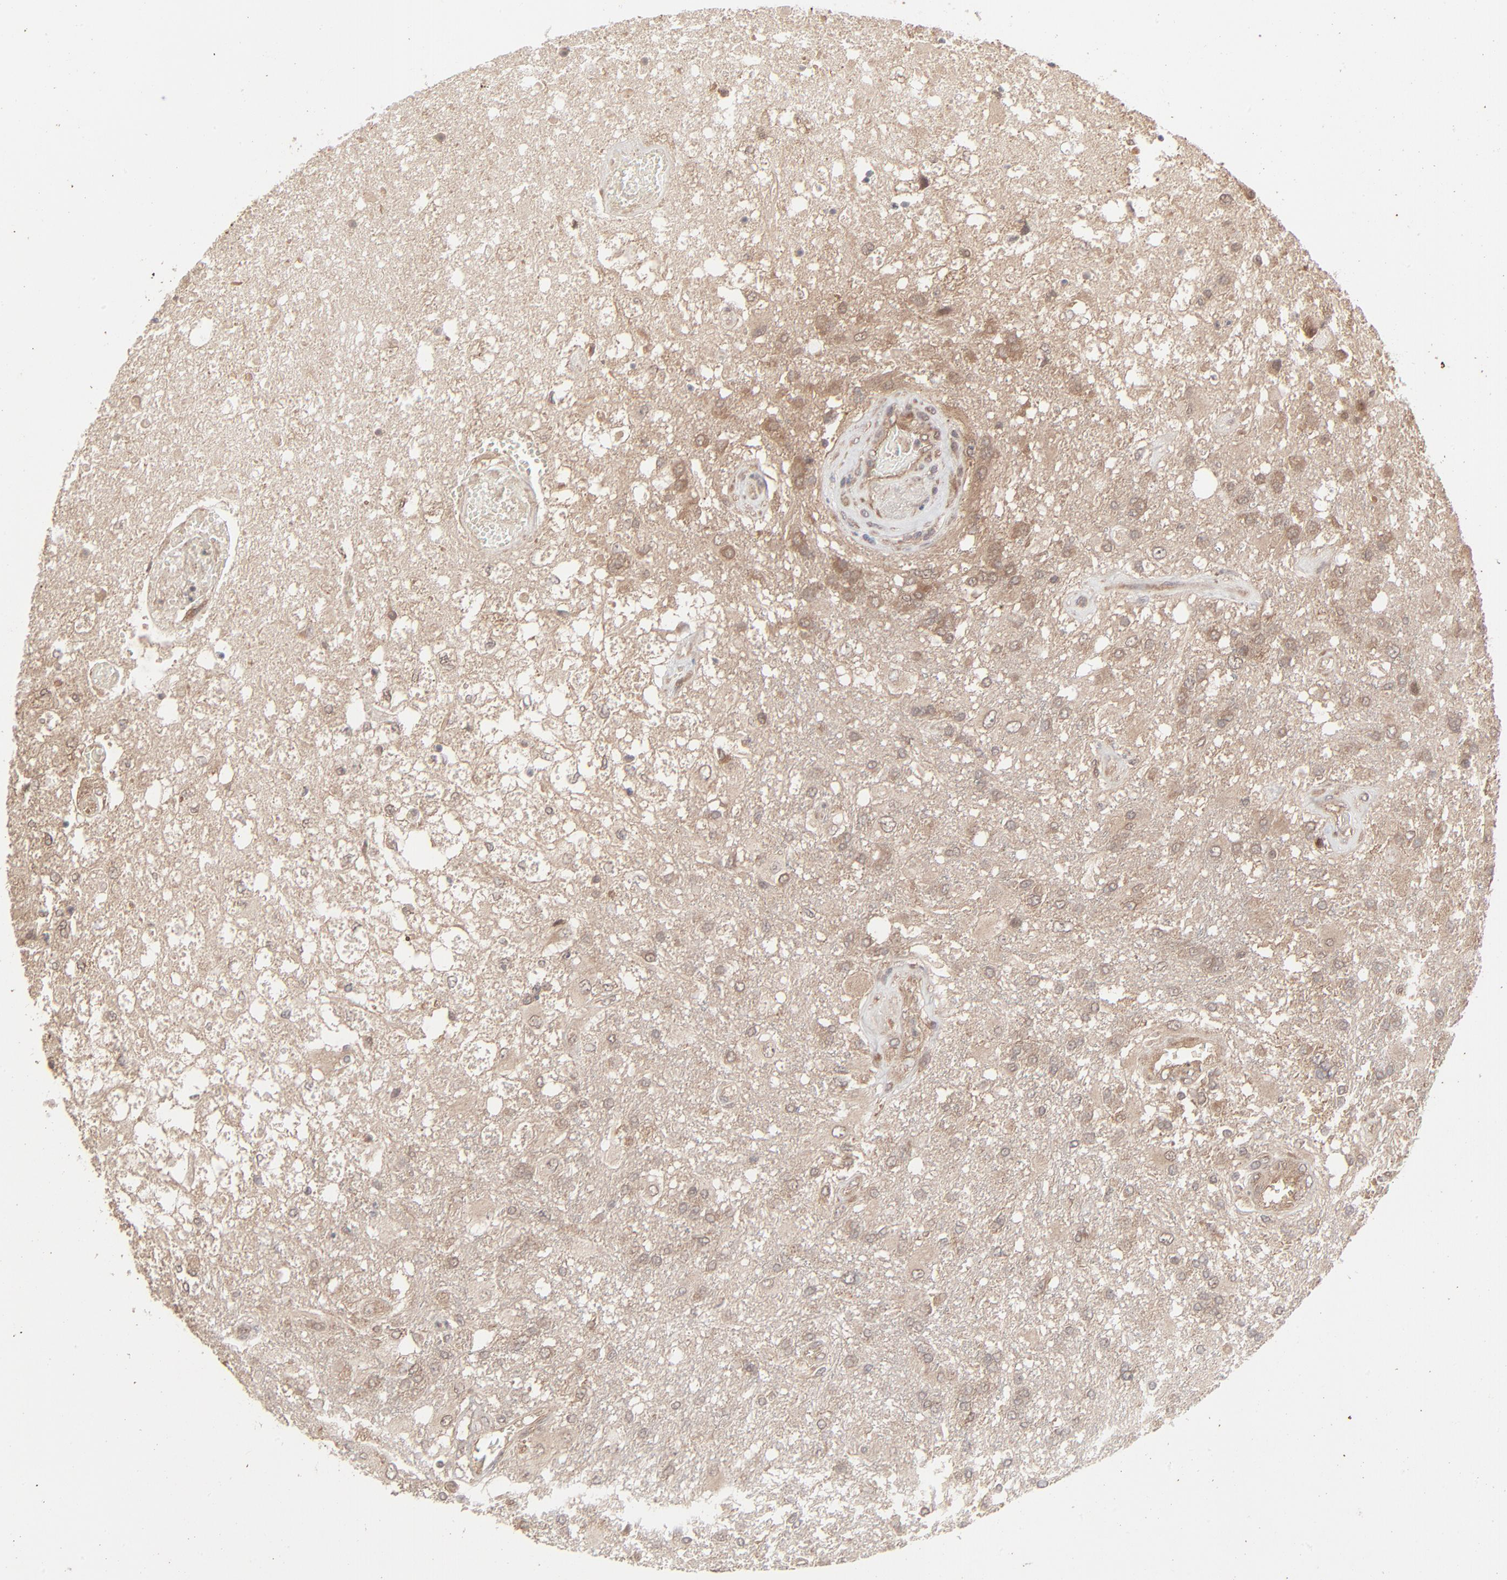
{"staining": {"intensity": "weak", "quantity": "25%-75%", "location": "cytoplasmic/membranous"}, "tissue": "glioma", "cell_type": "Tumor cells", "image_type": "cancer", "snomed": [{"axis": "morphology", "description": "Glioma, malignant, High grade"}, {"axis": "topography", "description": "Cerebral cortex"}], "caption": "Protein expression by immunohistochemistry (IHC) reveals weak cytoplasmic/membranous staining in about 25%-75% of tumor cells in malignant glioma (high-grade). (IHC, brightfield microscopy, high magnification).", "gene": "SCFD1", "patient": {"sex": "male", "age": 79}}